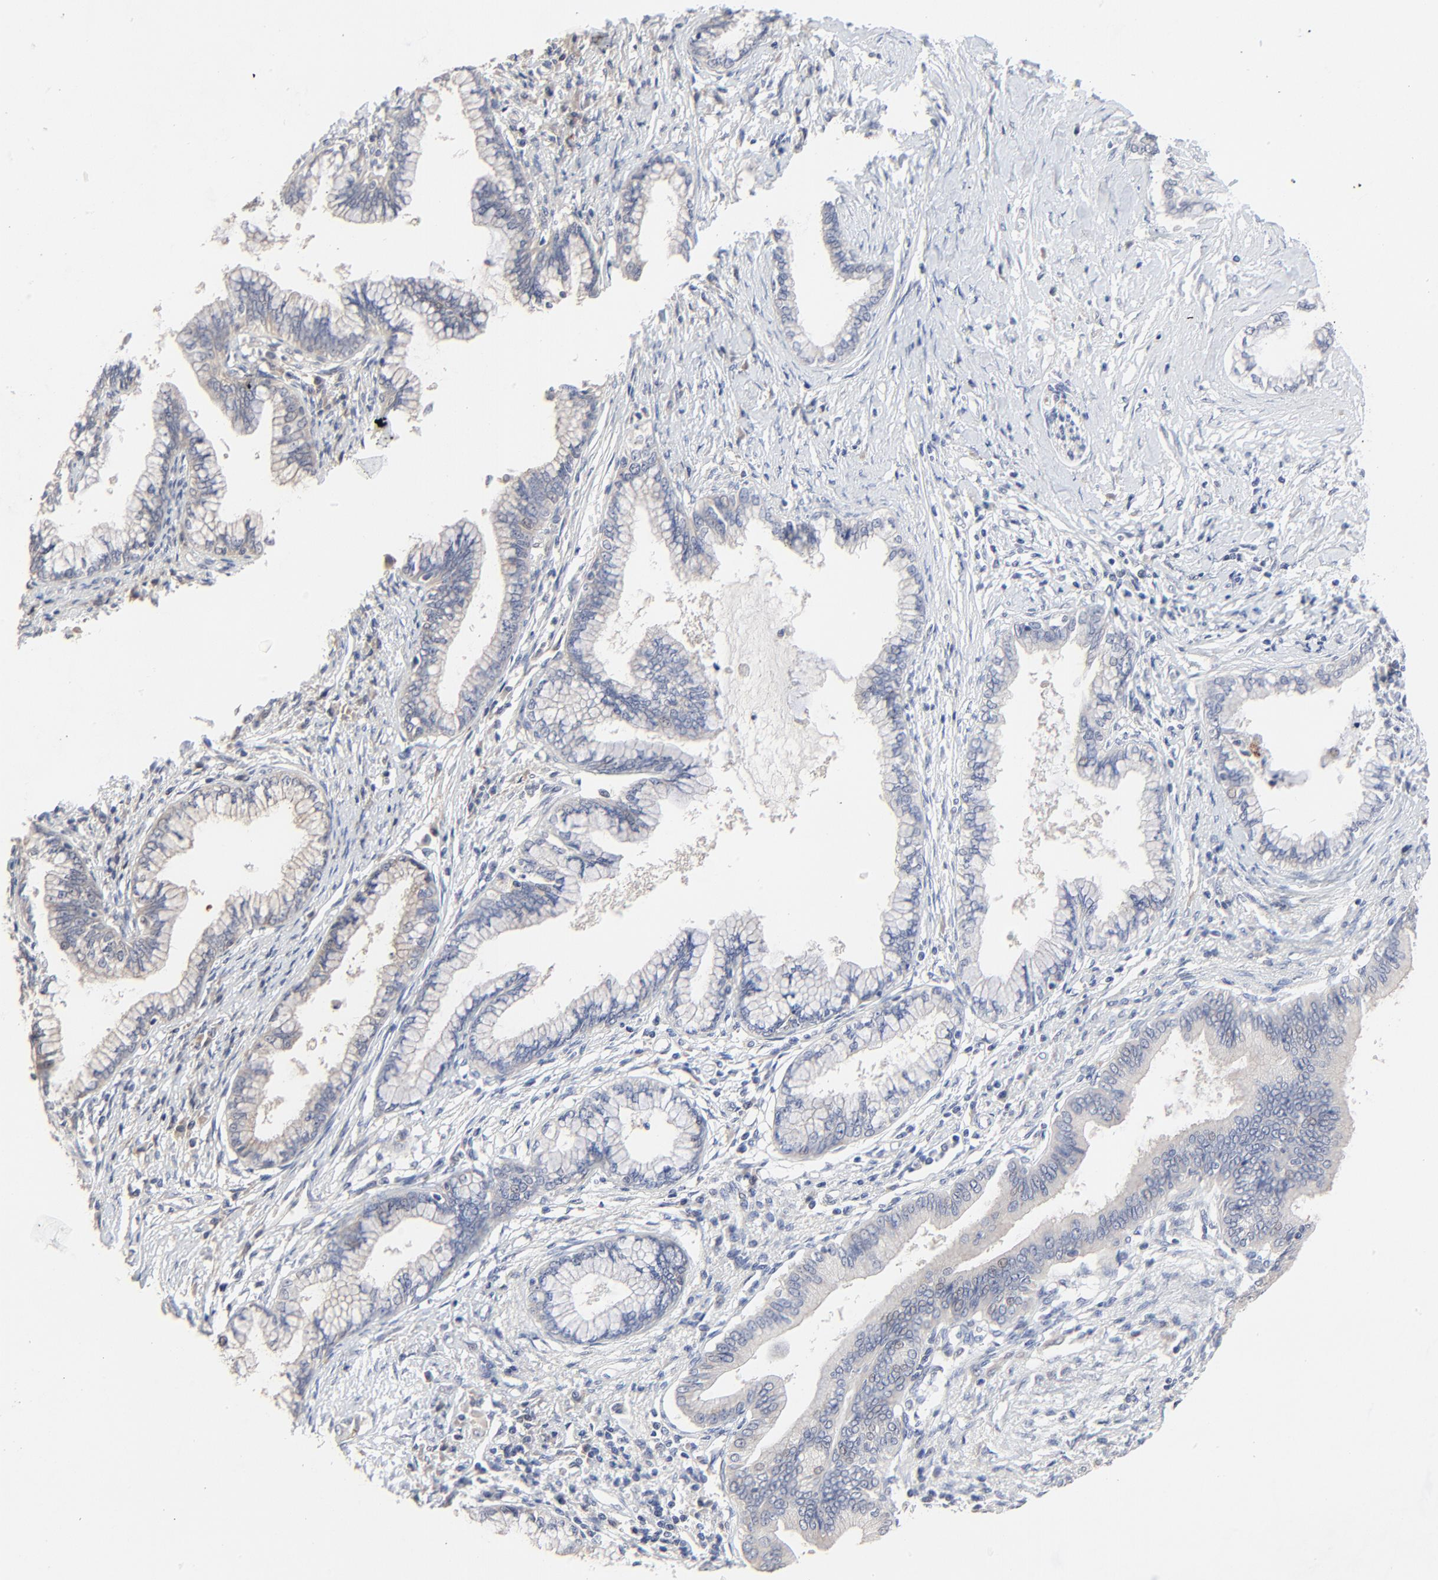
{"staining": {"intensity": "weak", "quantity": ">75%", "location": "cytoplasmic/membranous"}, "tissue": "pancreatic cancer", "cell_type": "Tumor cells", "image_type": "cancer", "snomed": [{"axis": "morphology", "description": "Adenocarcinoma, NOS"}, {"axis": "topography", "description": "Pancreas"}], "caption": "Pancreatic cancer stained for a protein (brown) demonstrates weak cytoplasmic/membranous positive positivity in approximately >75% of tumor cells.", "gene": "FANCB", "patient": {"sex": "female", "age": 64}}